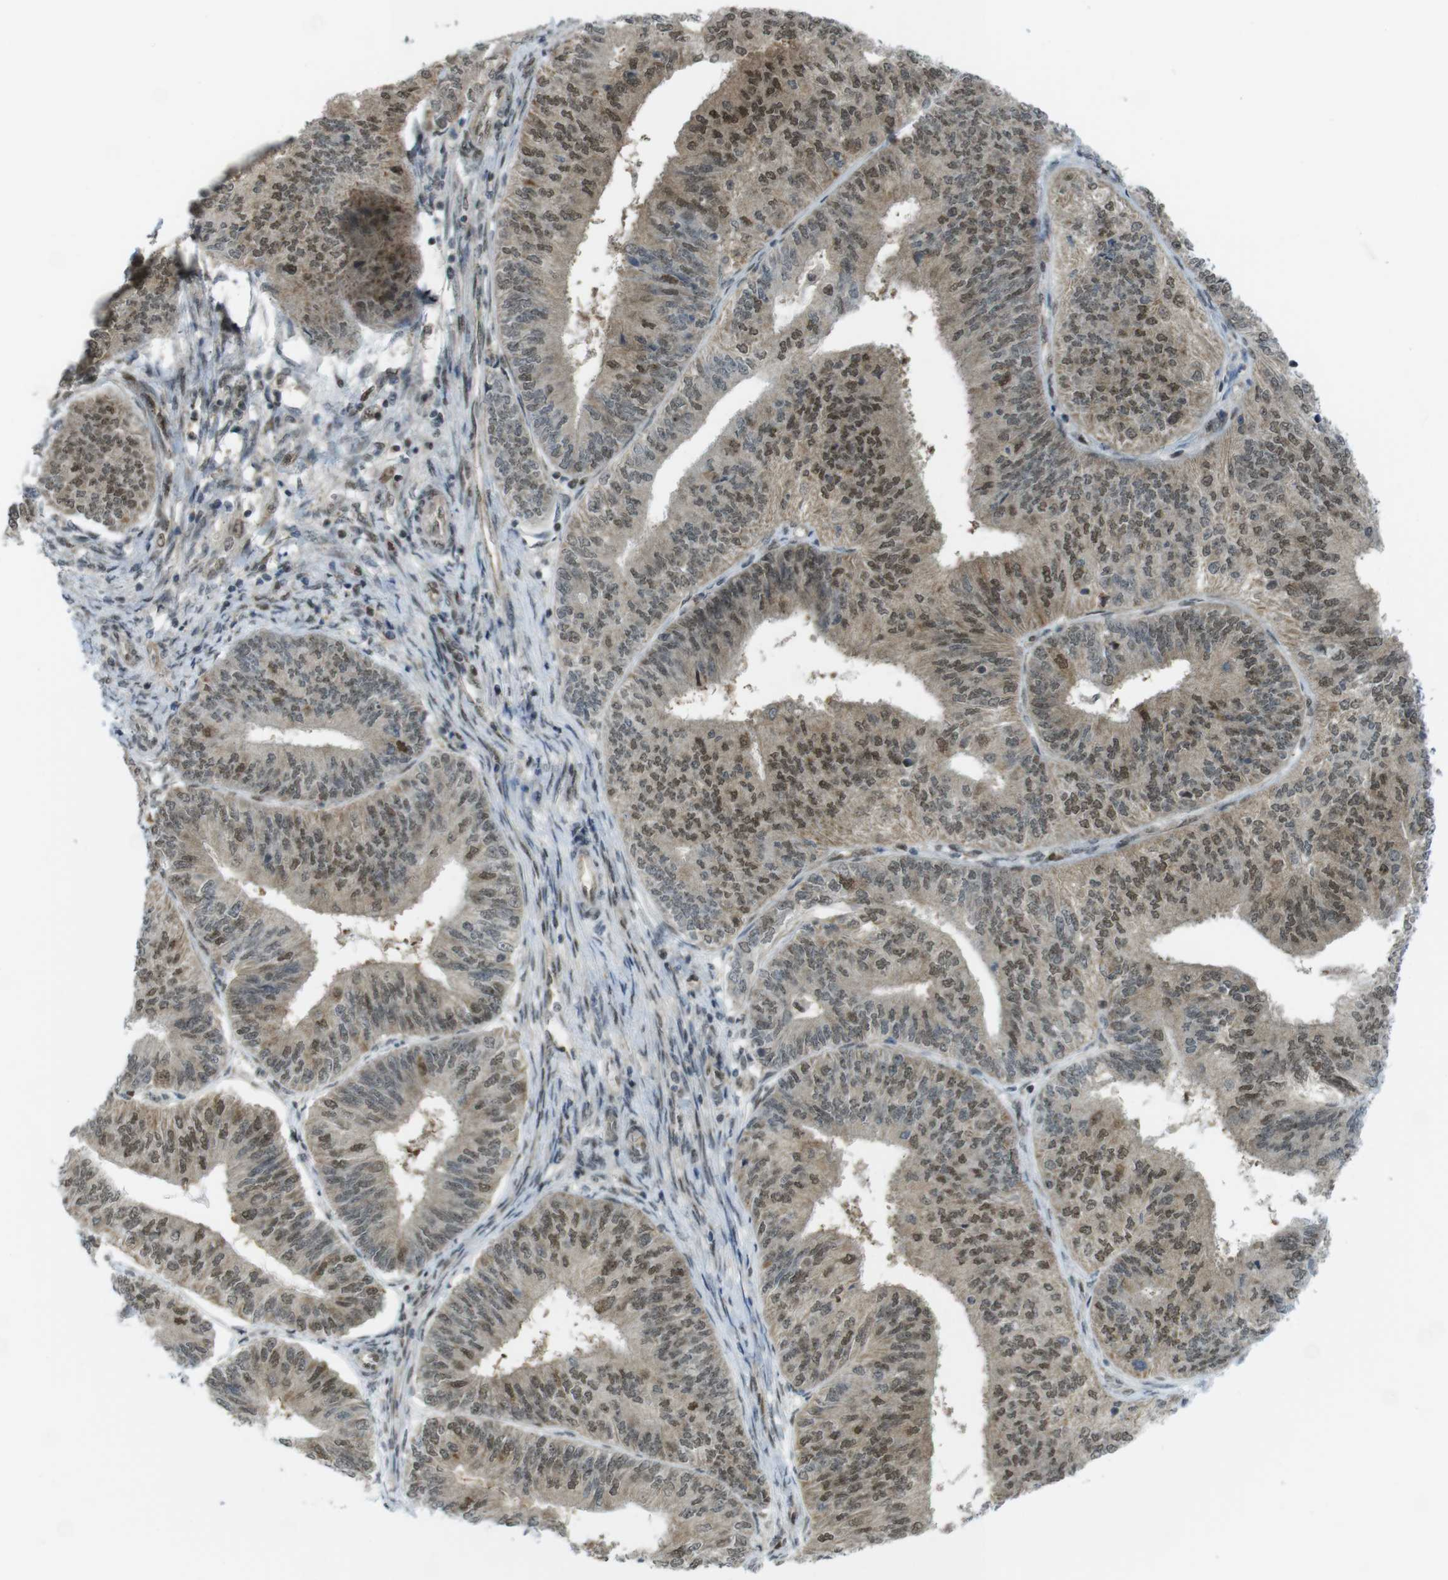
{"staining": {"intensity": "moderate", "quantity": ">75%", "location": "cytoplasmic/membranous,nuclear"}, "tissue": "endometrial cancer", "cell_type": "Tumor cells", "image_type": "cancer", "snomed": [{"axis": "morphology", "description": "Adenocarcinoma, NOS"}, {"axis": "topography", "description": "Endometrium"}], "caption": "Endometrial cancer tissue reveals moderate cytoplasmic/membranous and nuclear staining in approximately >75% of tumor cells", "gene": "UBB", "patient": {"sex": "female", "age": 58}}